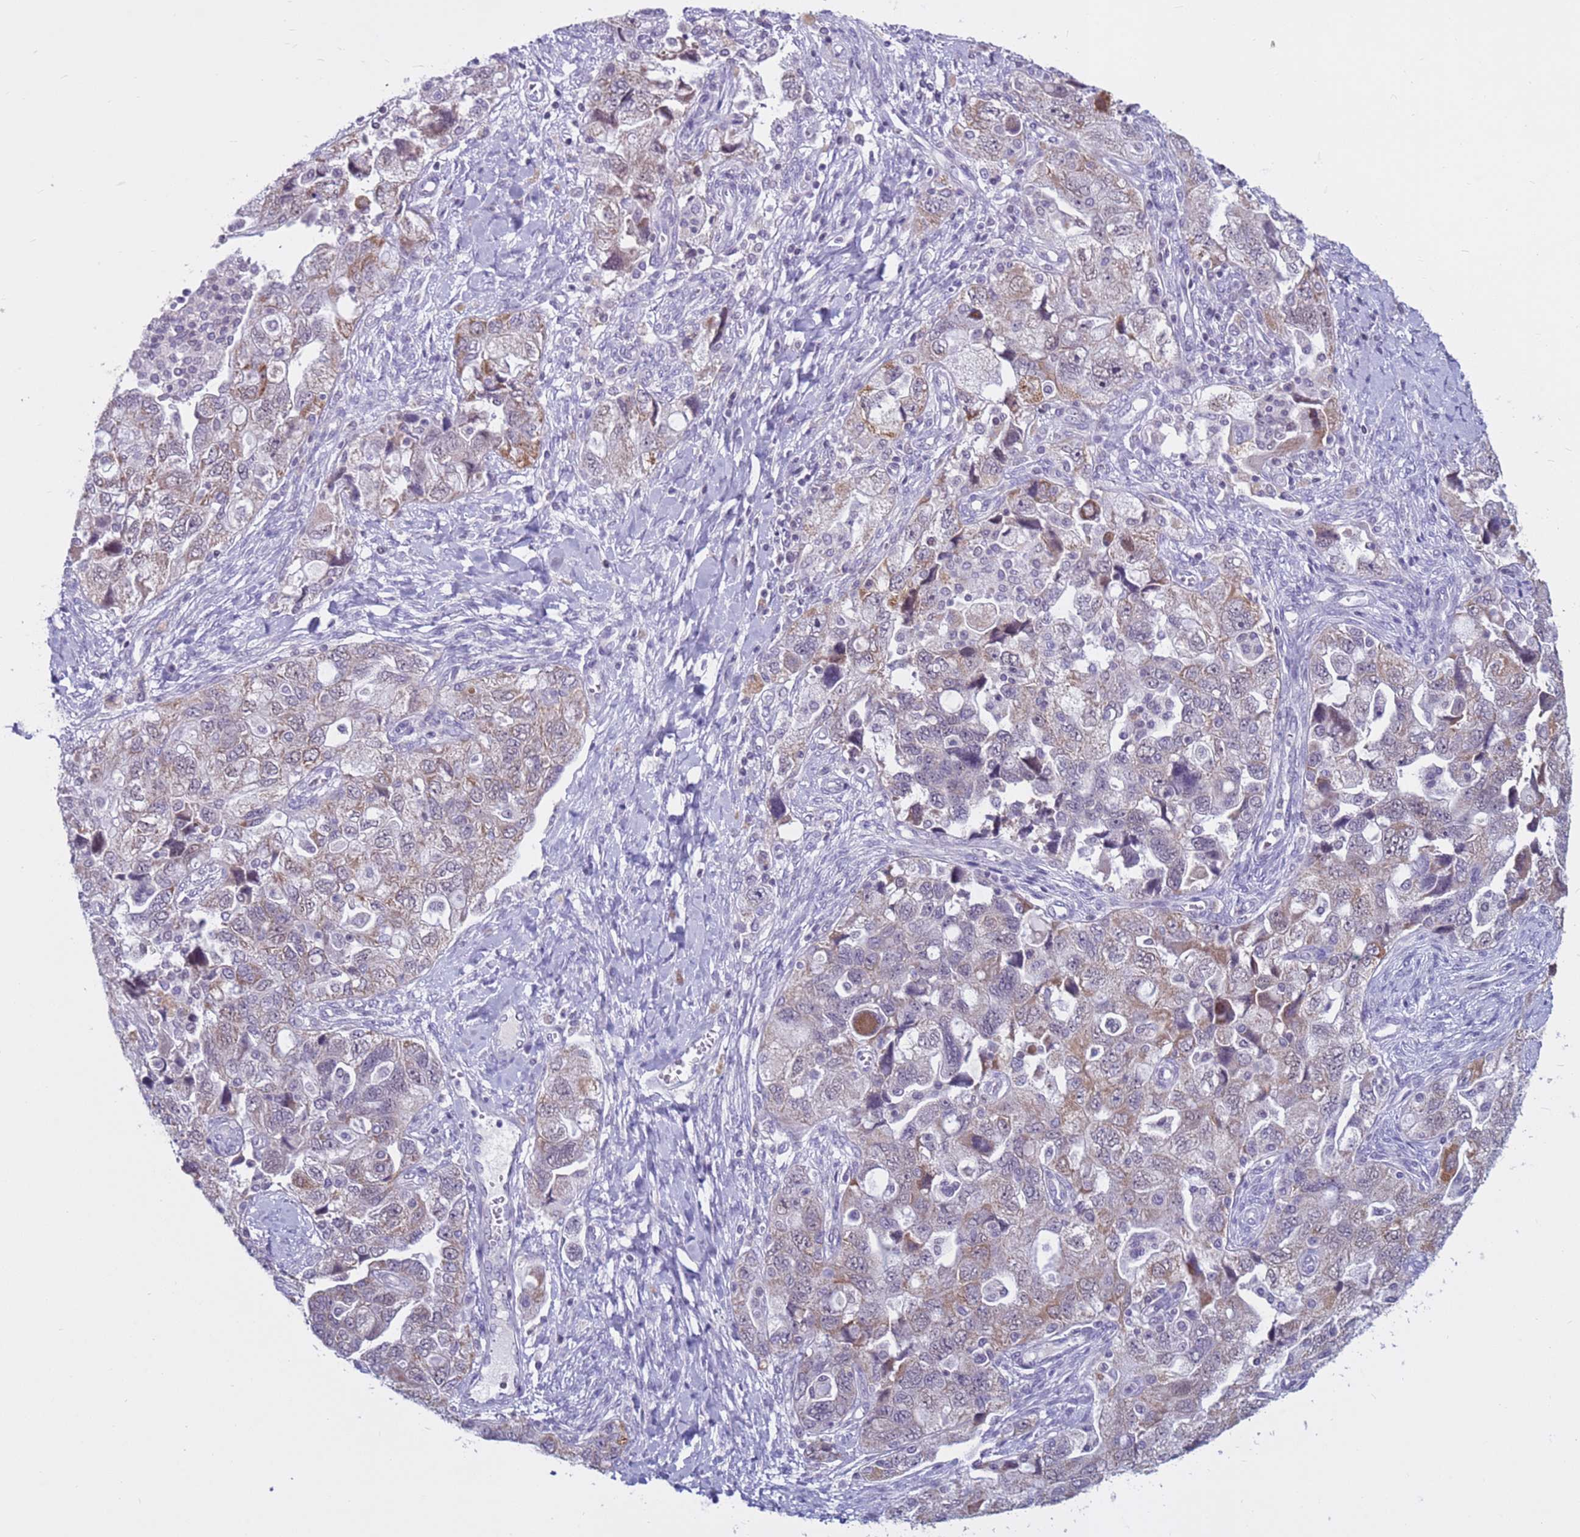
{"staining": {"intensity": "weak", "quantity": ">75%", "location": "cytoplasmic/membranous"}, "tissue": "ovarian cancer", "cell_type": "Tumor cells", "image_type": "cancer", "snomed": [{"axis": "morphology", "description": "Carcinoma, NOS"}, {"axis": "morphology", "description": "Cystadenocarcinoma, serous, NOS"}, {"axis": "topography", "description": "Ovary"}], "caption": "Carcinoma (ovarian) tissue demonstrates weak cytoplasmic/membranous expression in approximately >75% of tumor cells", "gene": "CDK2AP2", "patient": {"sex": "female", "age": 69}}